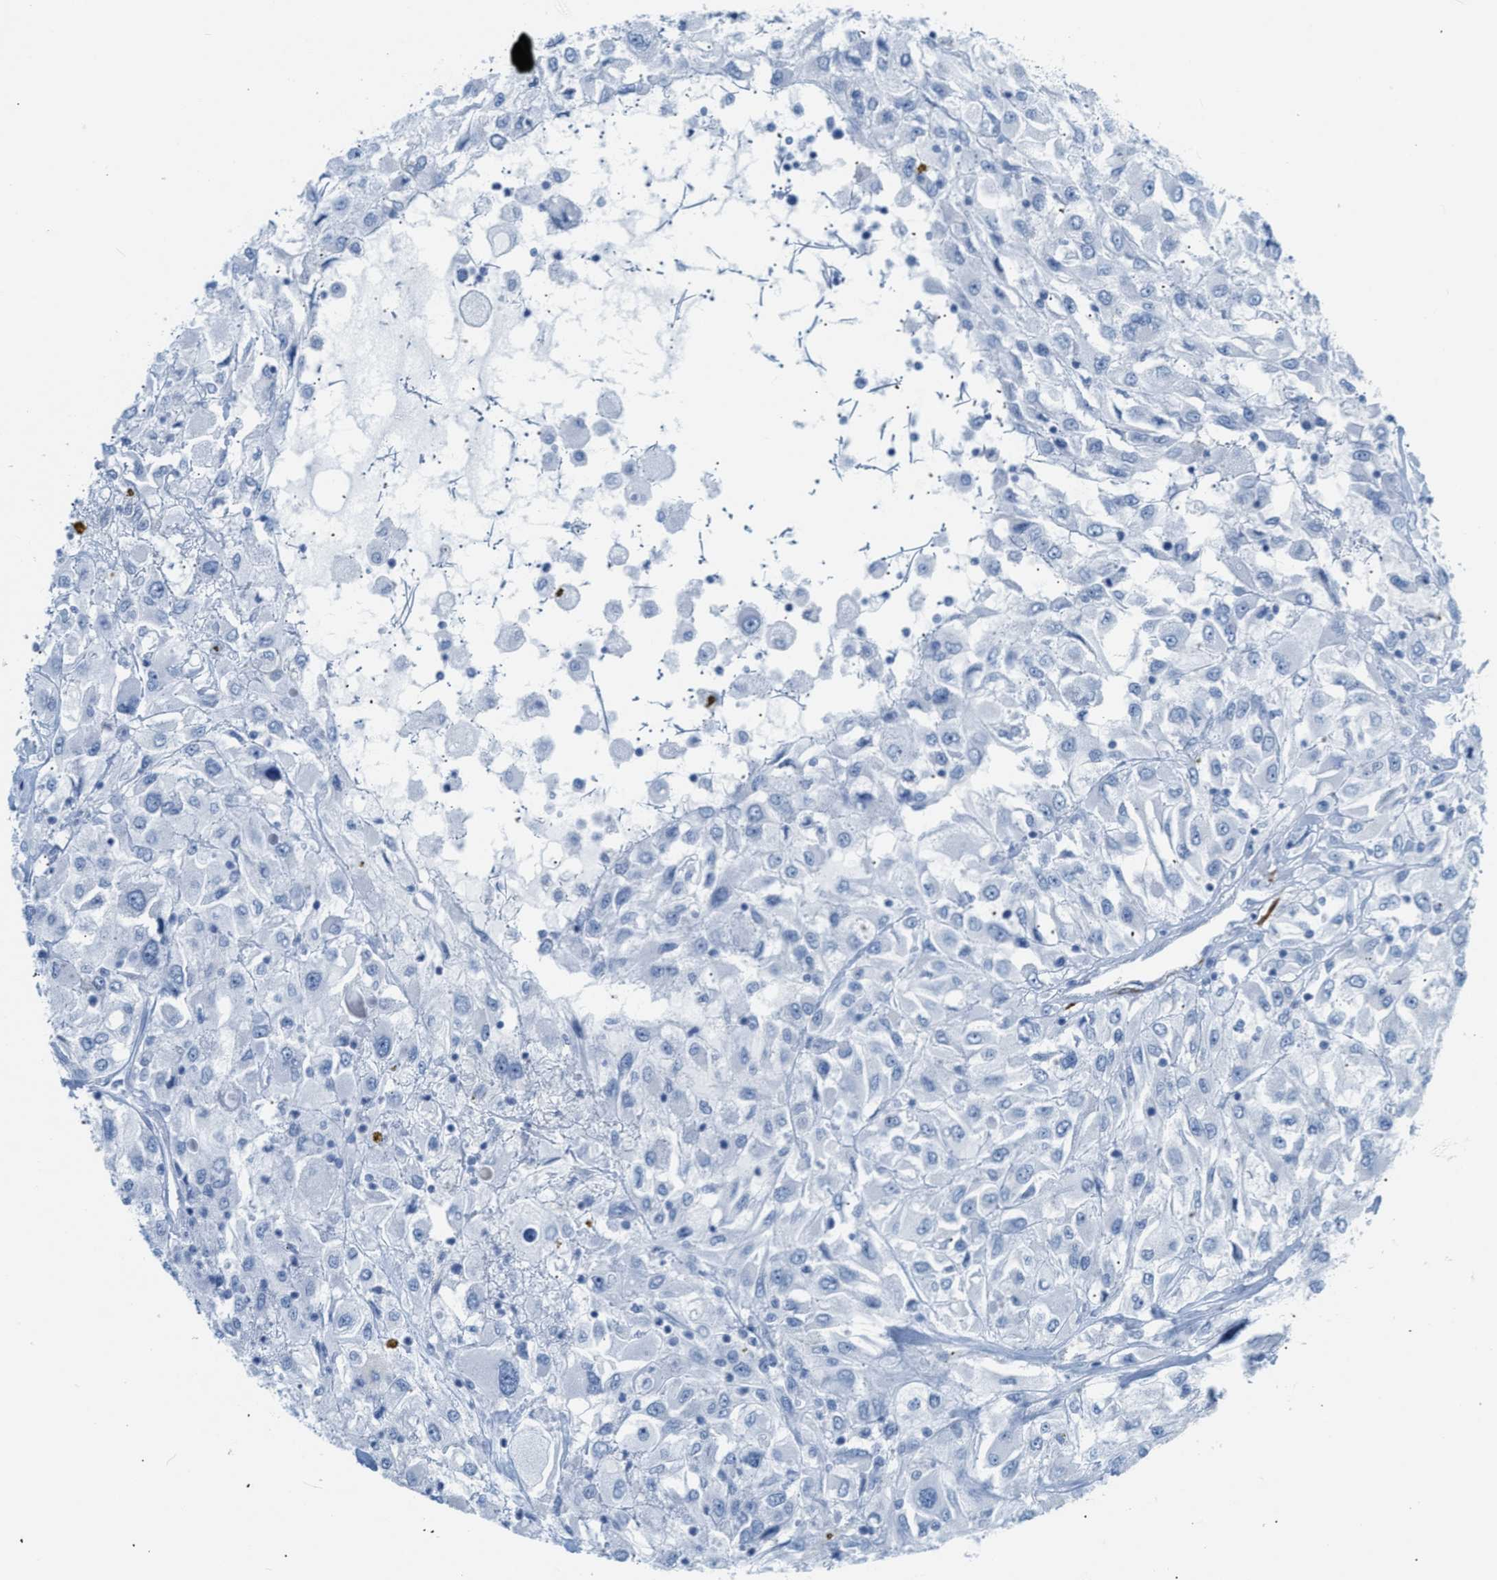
{"staining": {"intensity": "negative", "quantity": "none", "location": "none"}, "tissue": "renal cancer", "cell_type": "Tumor cells", "image_type": "cancer", "snomed": [{"axis": "morphology", "description": "Adenocarcinoma, NOS"}, {"axis": "topography", "description": "Kidney"}], "caption": "Protein analysis of renal adenocarcinoma exhibits no significant positivity in tumor cells.", "gene": "DES", "patient": {"sex": "female", "age": 52}}